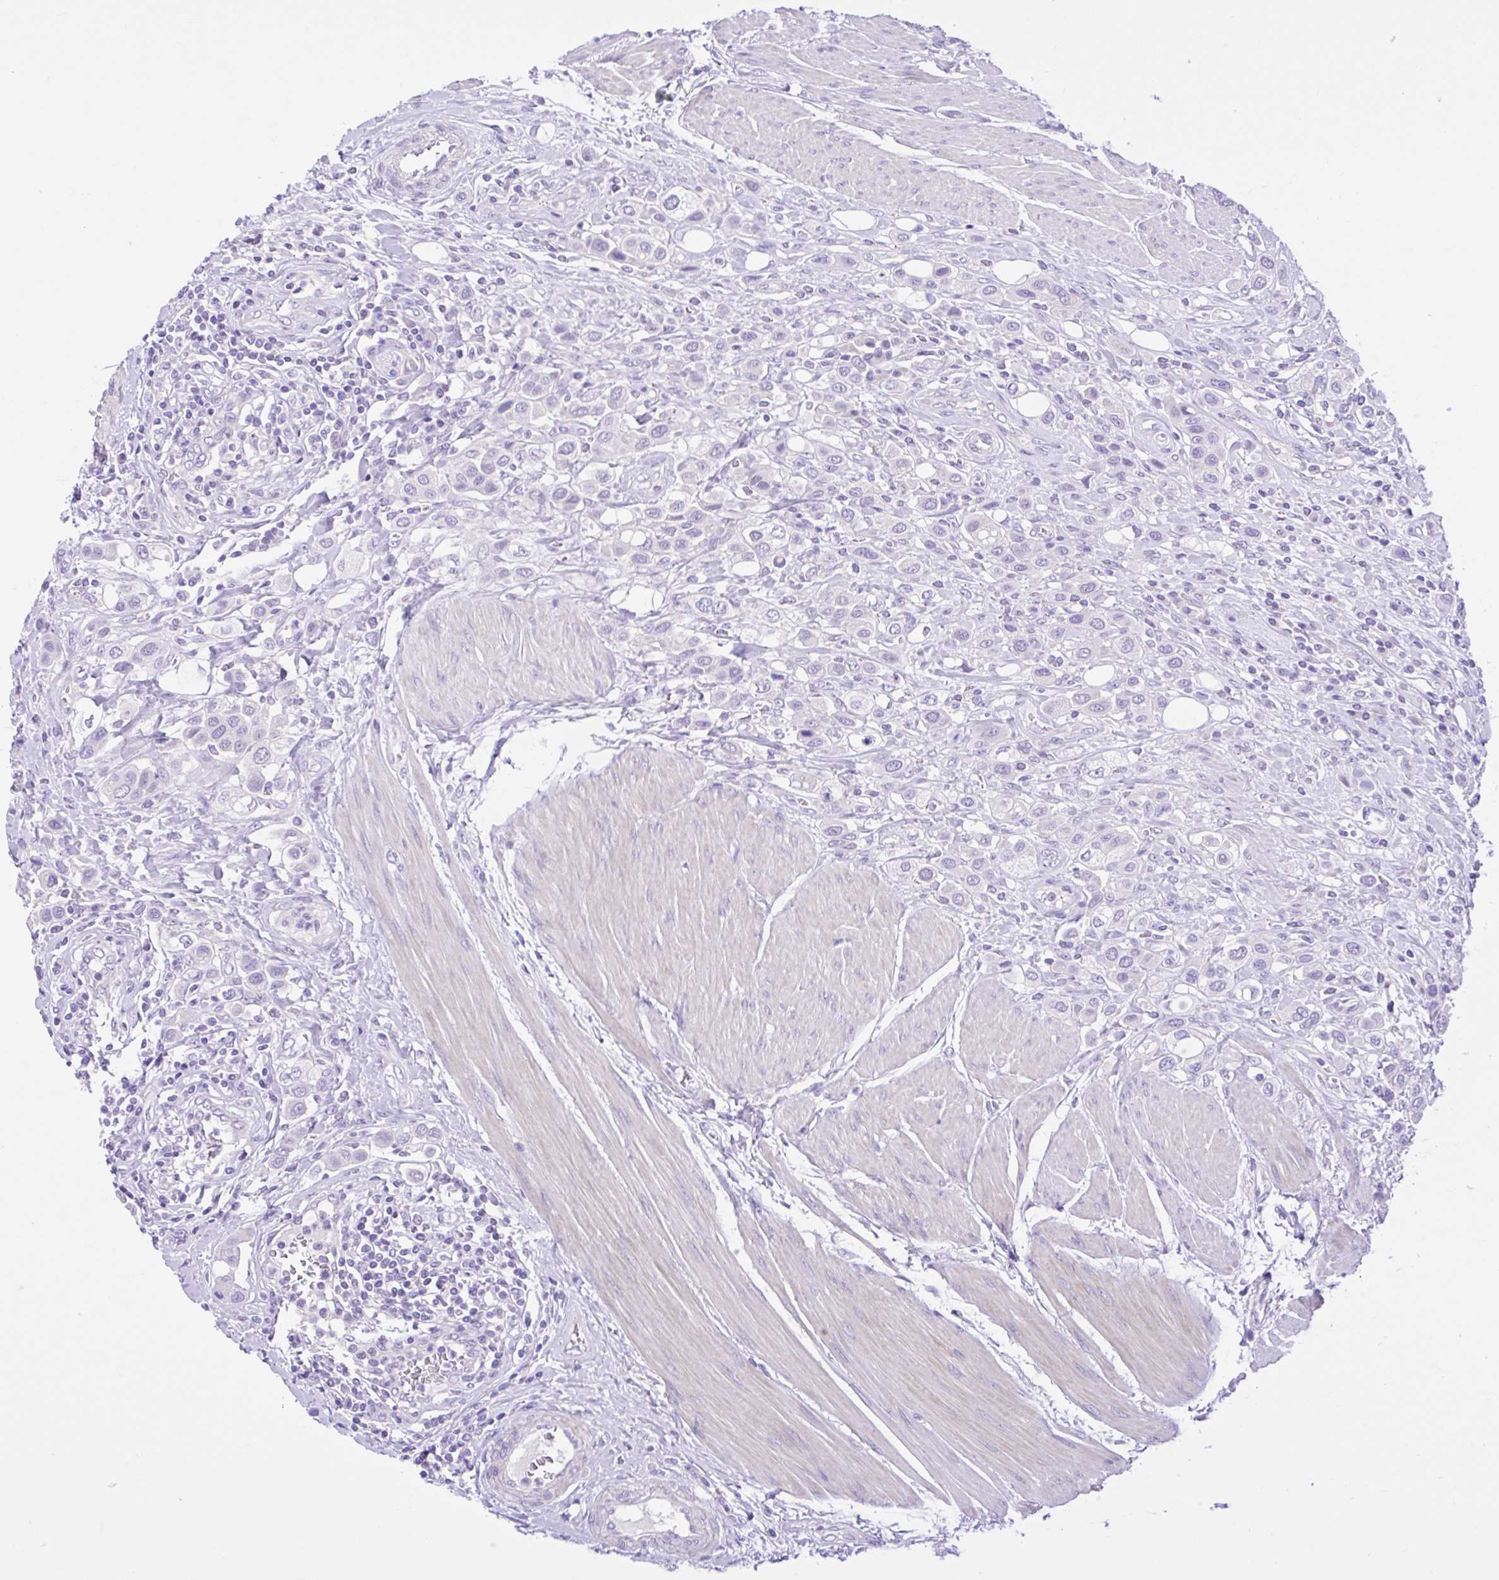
{"staining": {"intensity": "negative", "quantity": "none", "location": "none"}, "tissue": "urothelial cancer", "cell_type": "Tumor cells", "image_type": "cancer", "snomed": [{"axis": "morphology", "description": "Urothelial carcinoma, High grade"}, {"axis": "topography", "description": "Urinary bladder"}], "caption": "A high-resolution micrograph shows IHC staining of urothelial cancer, which exhibits no significant staining in tumor cells.", "gene": "ANO4", "patient": {"sex": "male", "age": 50}}